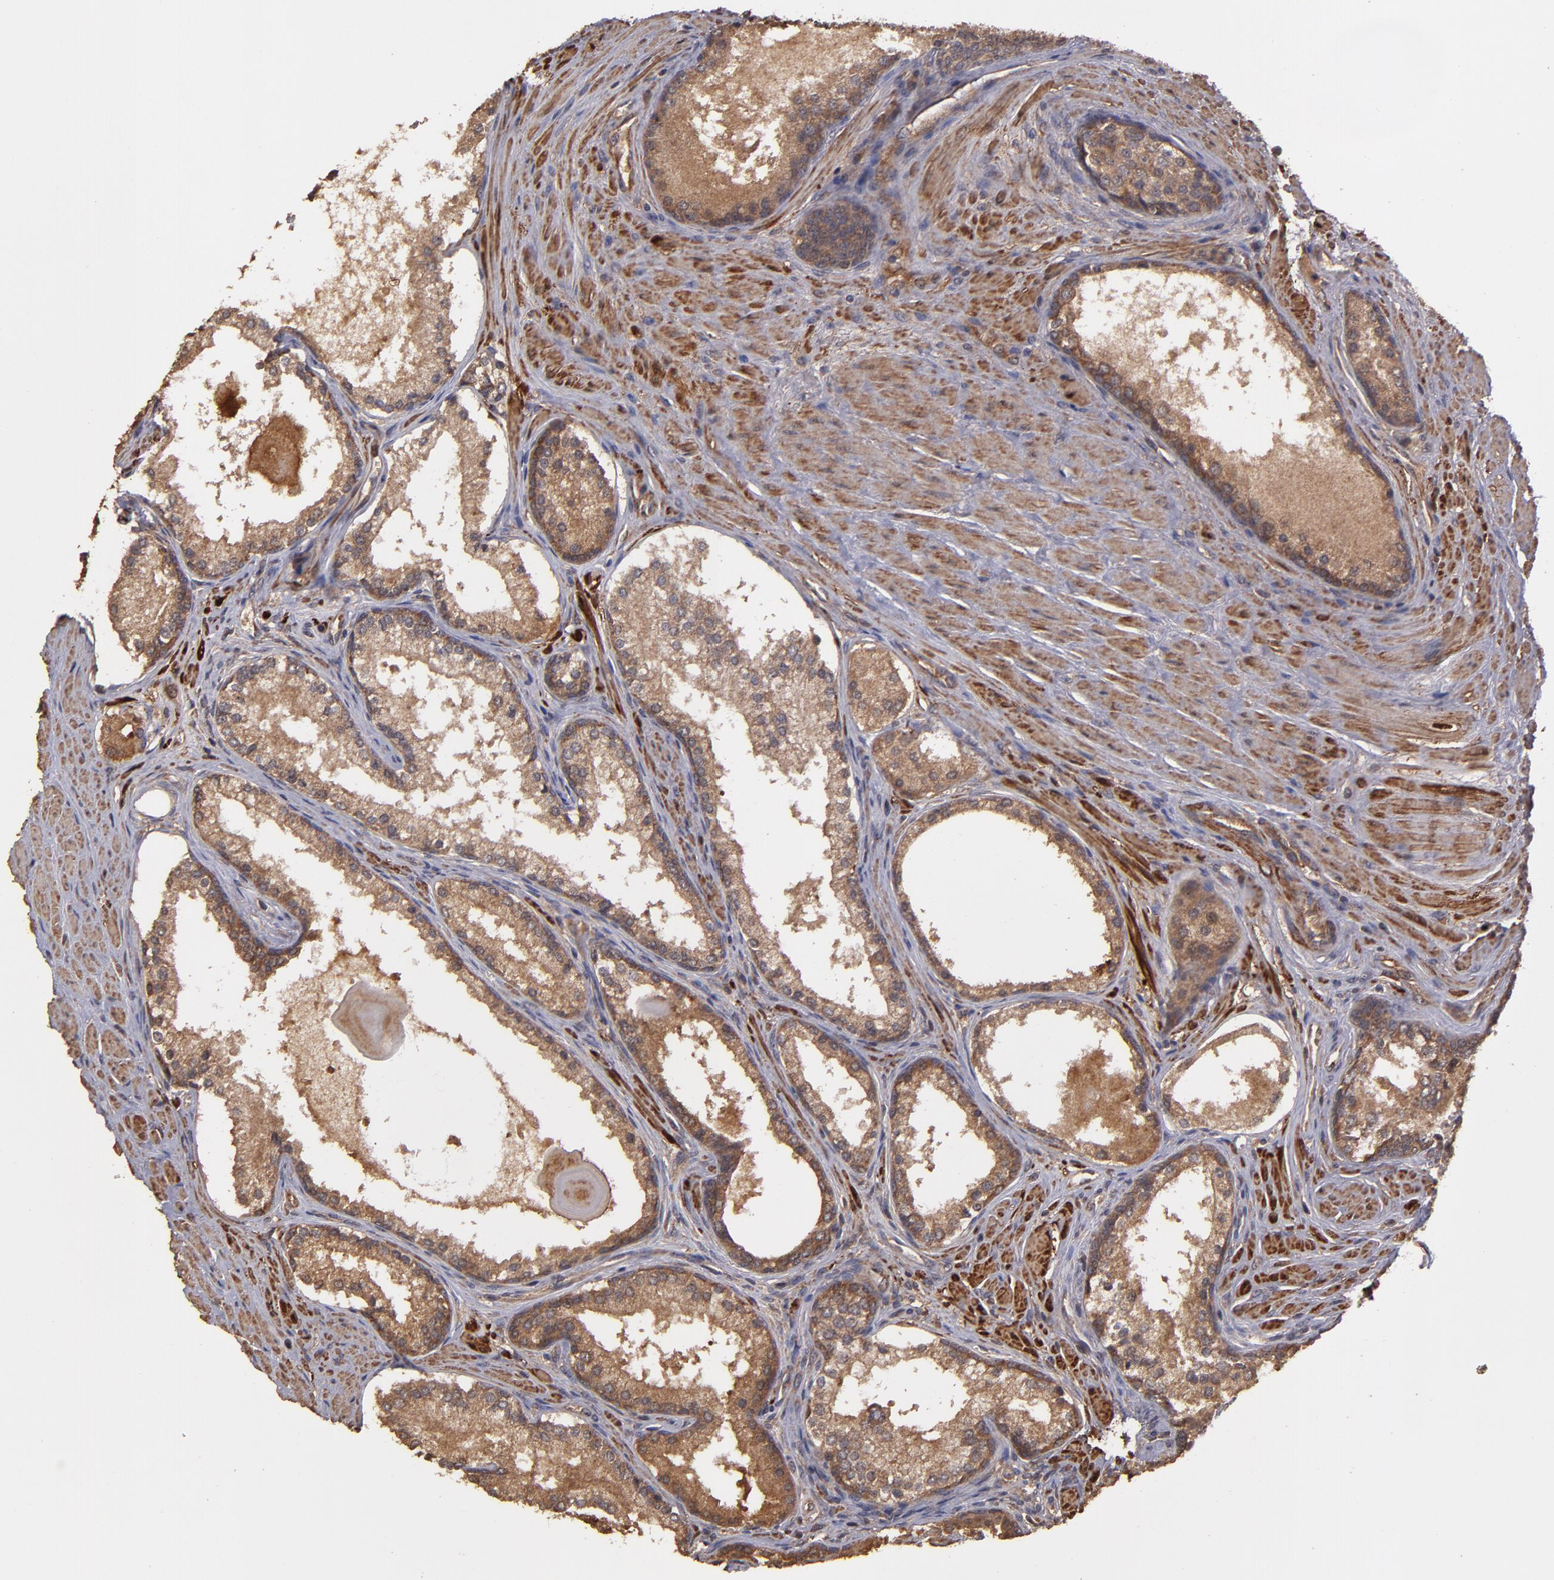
{"staining": {"intensity": "strong", "quantity": ">75%", "location": "cytoplasmic/membranous"}, "tissue": "prostate cancer", "cell_type": "Tumor cells", "image_type": "cancer", "snomed": [{"axis": "morphology", "description": "Adenocarcinoma, Medium grade"}, {"axis": "topography", "description": "Prostate"}], "caption": "Protein expression analysis of human prostate cancer (adenocarcinoma (medium-grade)) reveals strong cytoplasmic/membranous expression in about >75% of tumor cells.", "gene": "TXNDC16", "patient": {"sex": "male", "age": 72}}